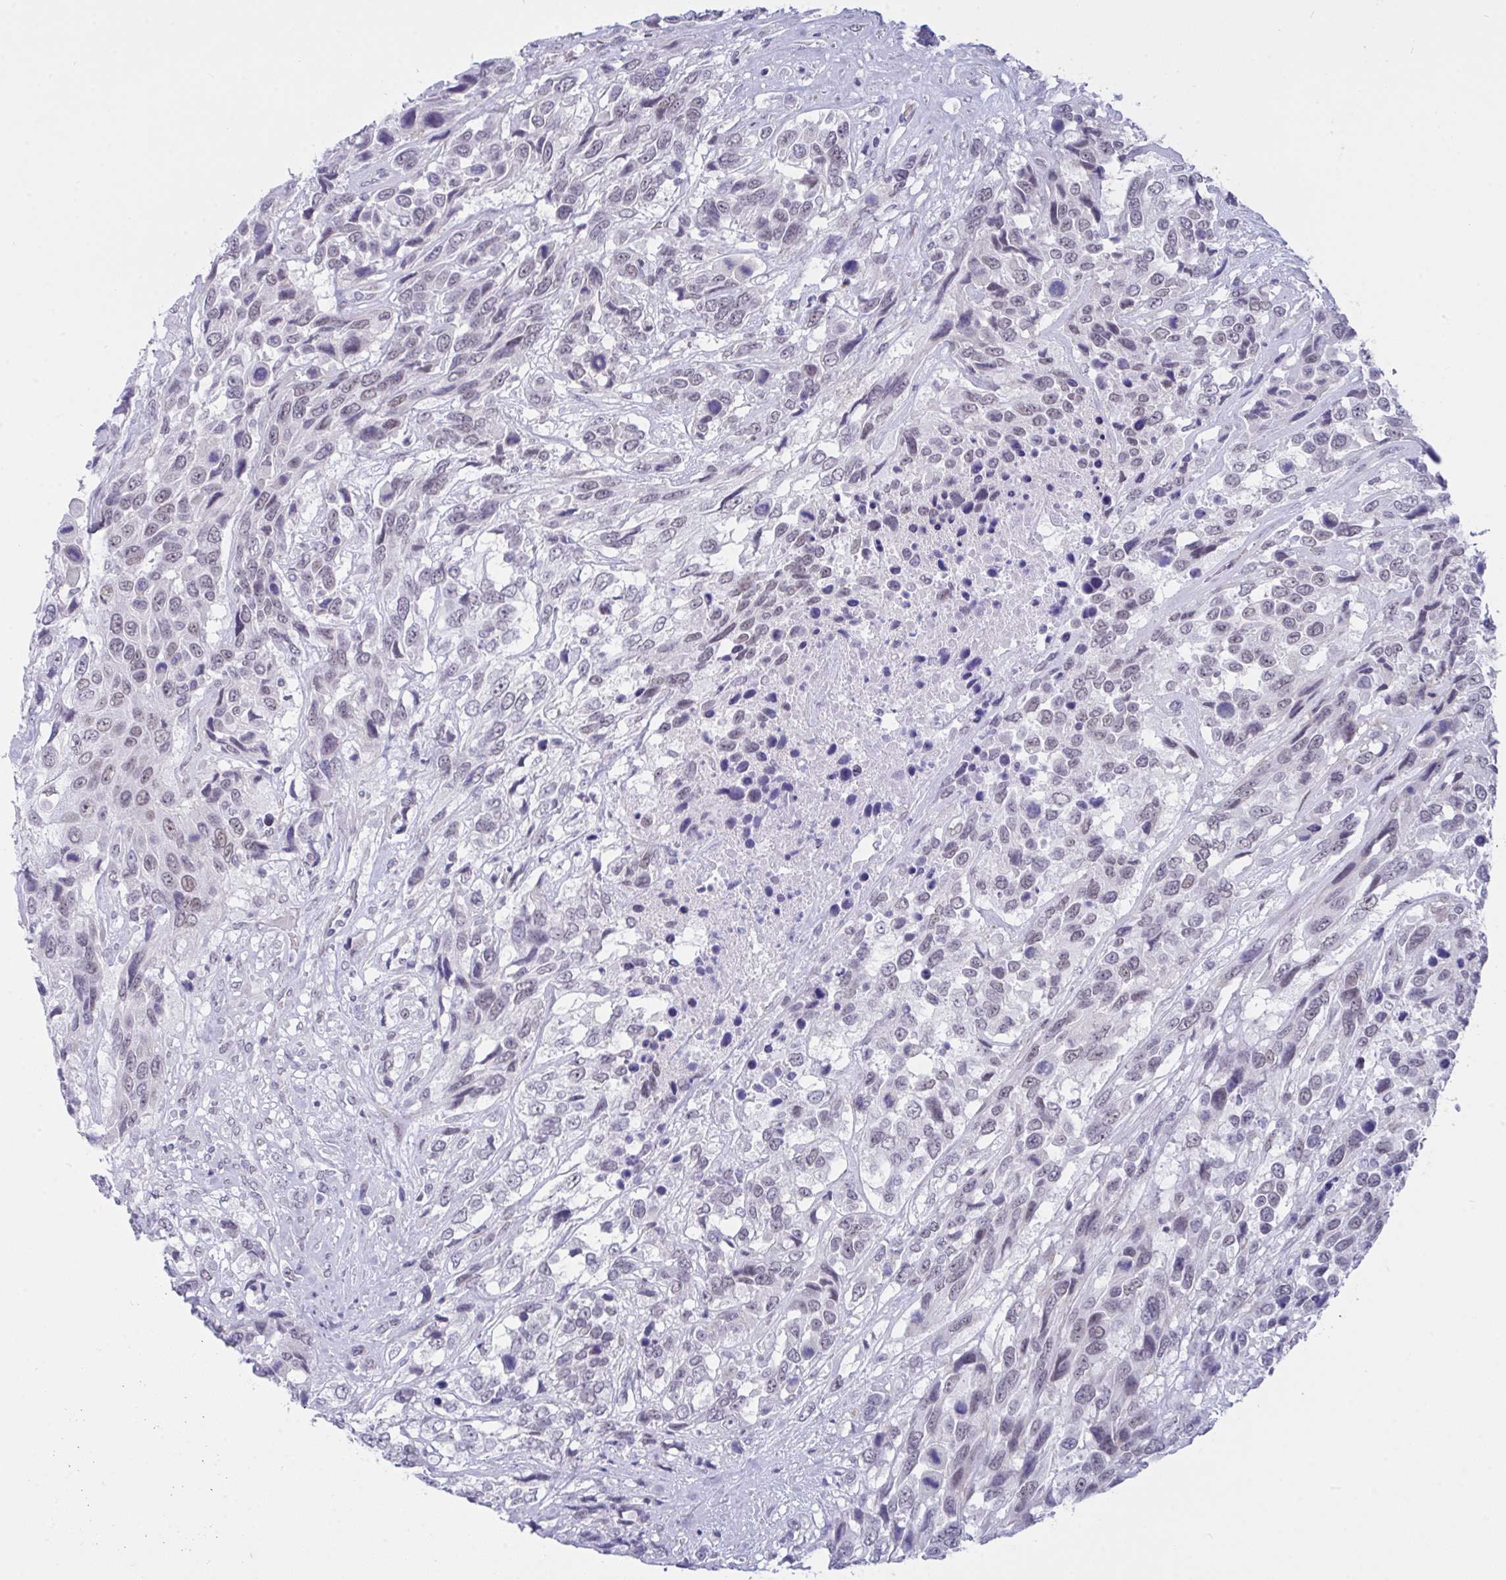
{"staining": {"intensity": "negative", "quantity": "none", "location": "none"}, "tissue": "urothelial cancer", "cell_type": "Tumor cells", "image_type": "cancer", "snomed": [{"axis": "morphology", "description": "Urothelial carcinoma, High grade"}, {"axis": "topography", "description": "Urinary bladder"}], "caption": "Tumor cells show no significant expression in urothelial cancer. The staining is performed using DAB brown chromogen with nuclei counter-stained in using hematoxylin.", "gene": "FBXL22", "patient": {"sex": "female", "age": 70}}